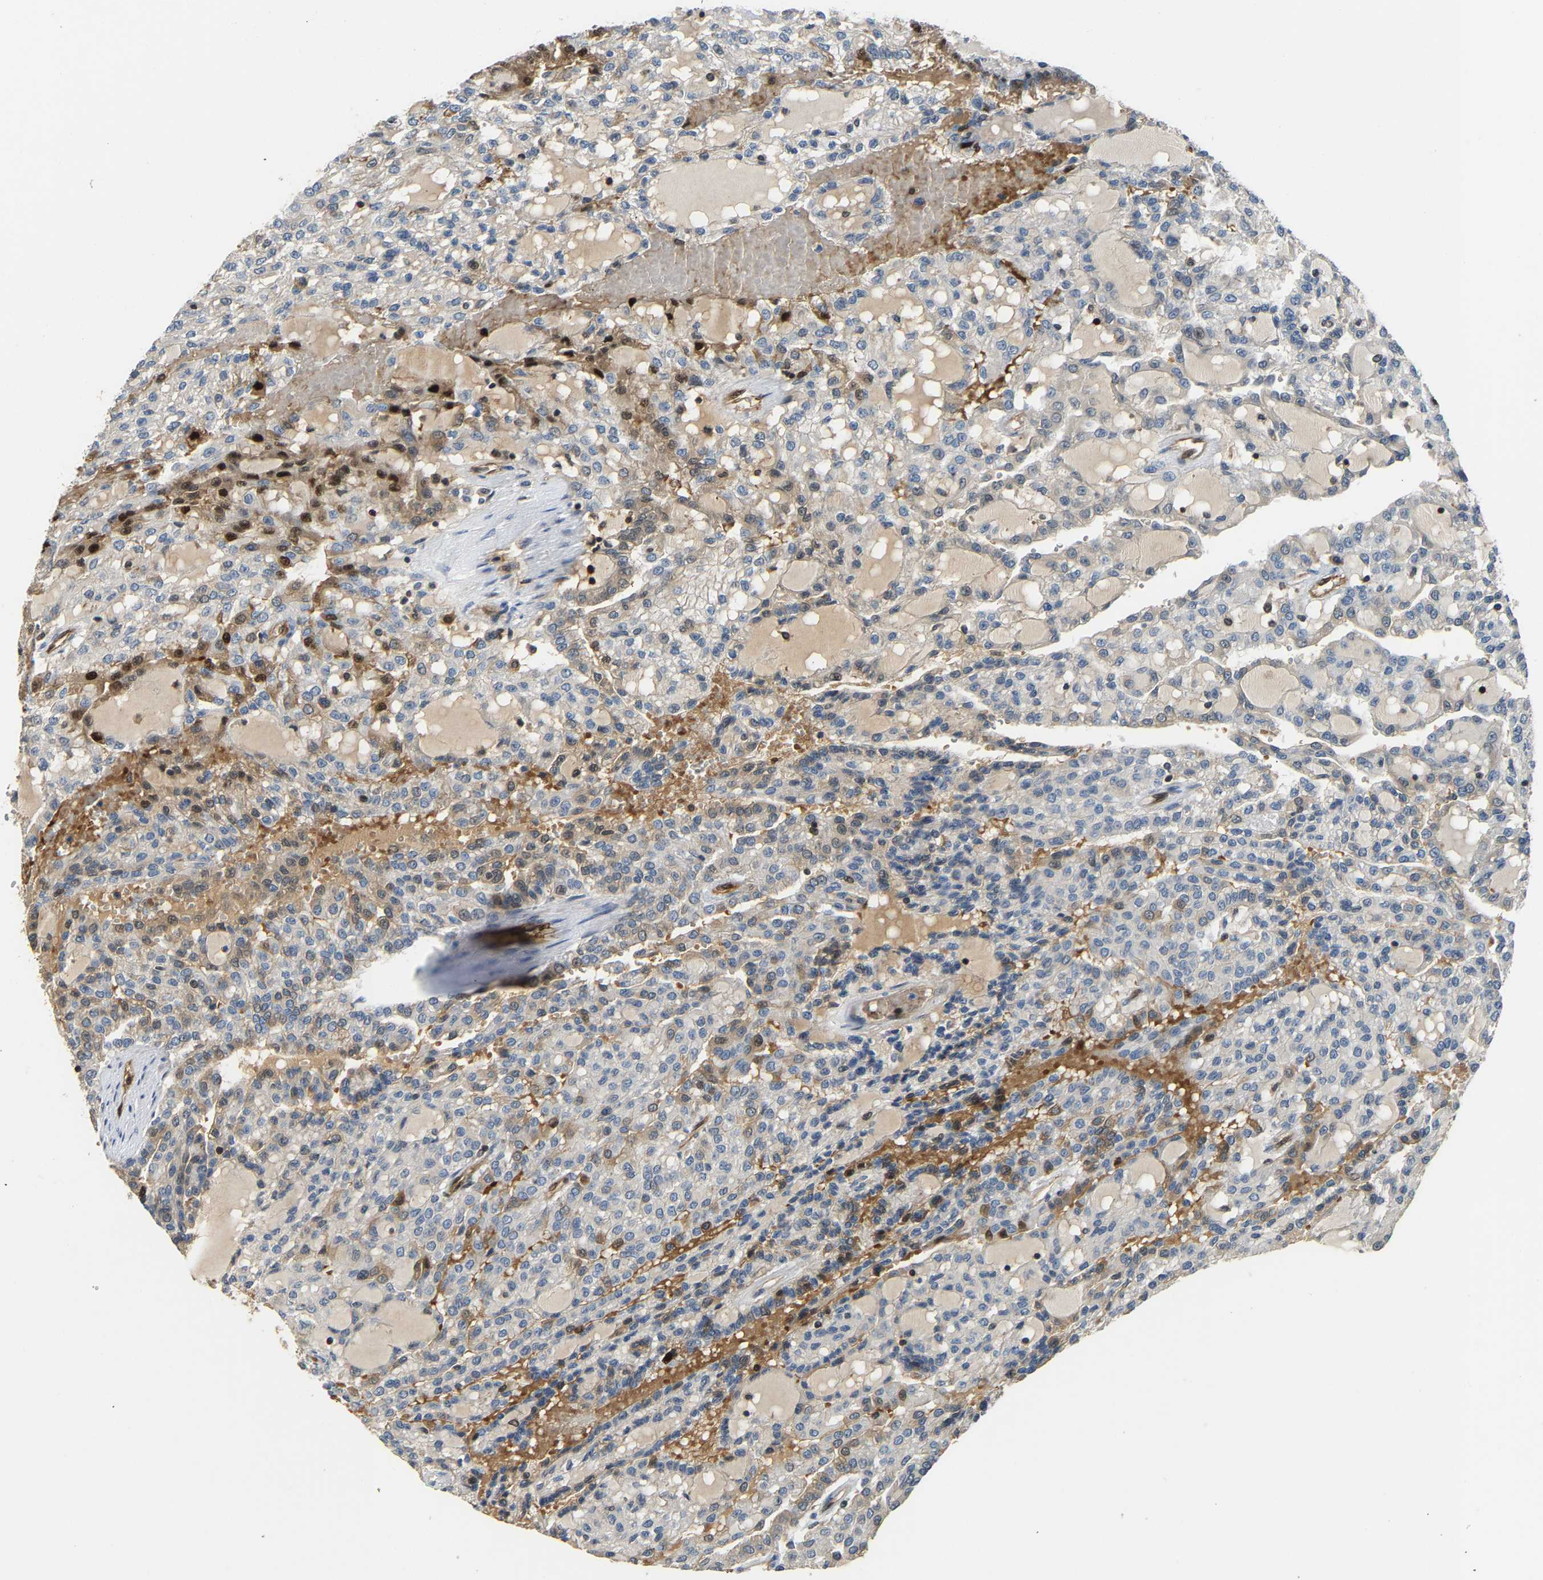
{"staining": {"intensity": "weak", "quantity": "<25%", "location": "cytoplasmic/membranous,nuclear"}, "tissue": "renal cancer", "cell_type": "Tumor cells", "image_type": "cancer", "snomed": [{"axis": "morphology", "description": "Adenocarcinoma, NOS"}, {"axis": "topography", "description": "Kidney"}], "caption": "Adenocarcinoma (renal) was stained to show a protein in brown. There is no significant positivity in tumor cells. (Immunohistochemistry (ihc), brightfield microscopy, high magnification).", "gene": "GIMAP7", "patient": {"sex": "male", "age": 63}}